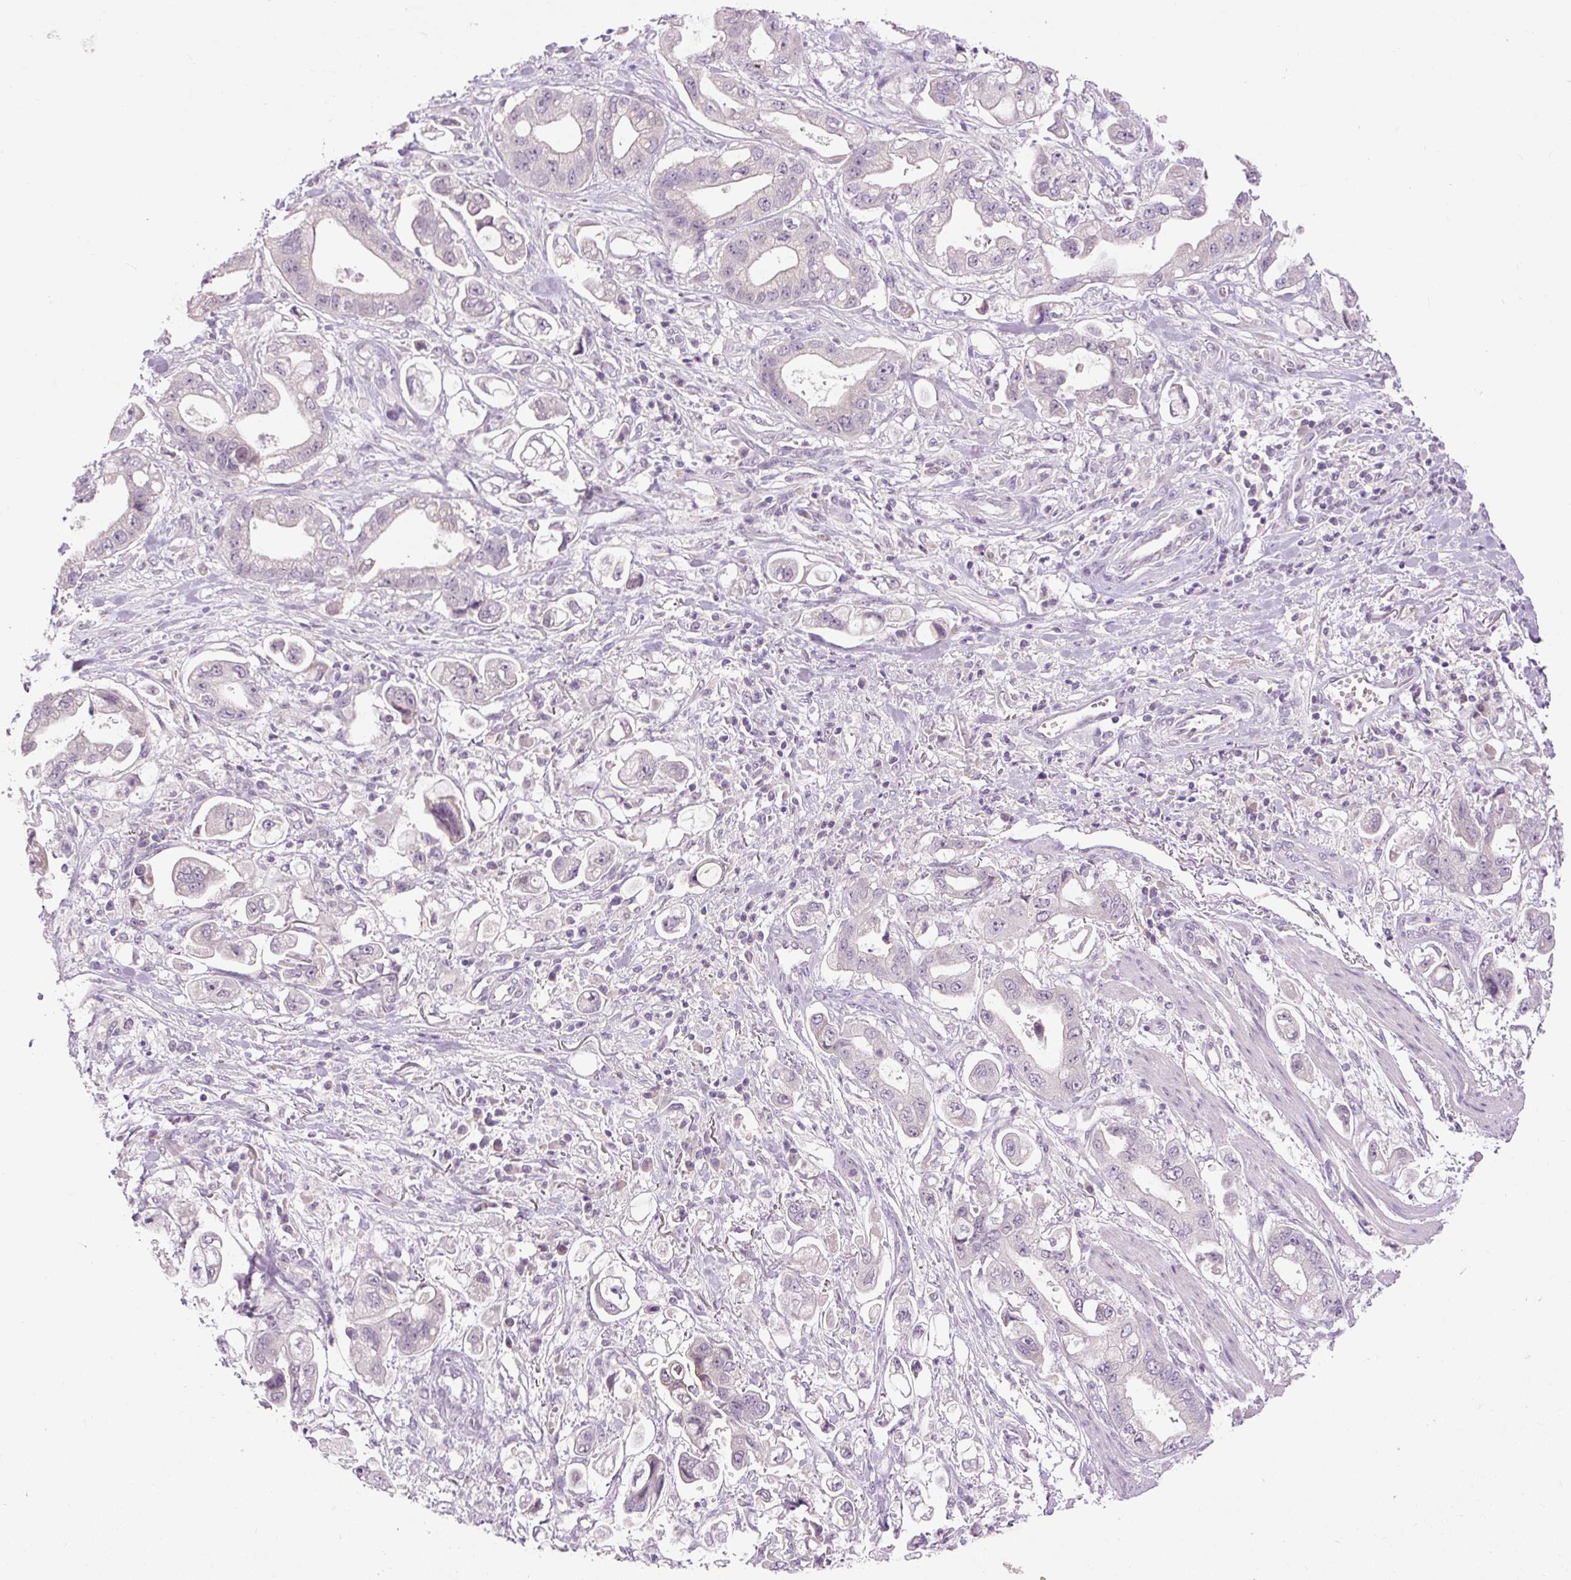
{"staining": {"intensity": "negative", "quantity": "none", "location": "none"}, "tissue": "stomach cancer", "cell_type": "Tumor cells", "image_type": "cancer", "snomed": [{"axis": "morphology", "description": "Adenocarcinoma, NOS"}, {"axis": "topography", "description": "Stomach"}], "caption": "Photomicrograph shows no protein staining in tumor cells of stomach cancer (adenocarcinoma) tissue.", "gene": "FABP7", "patient": {"sex": "male", "age": 62}}